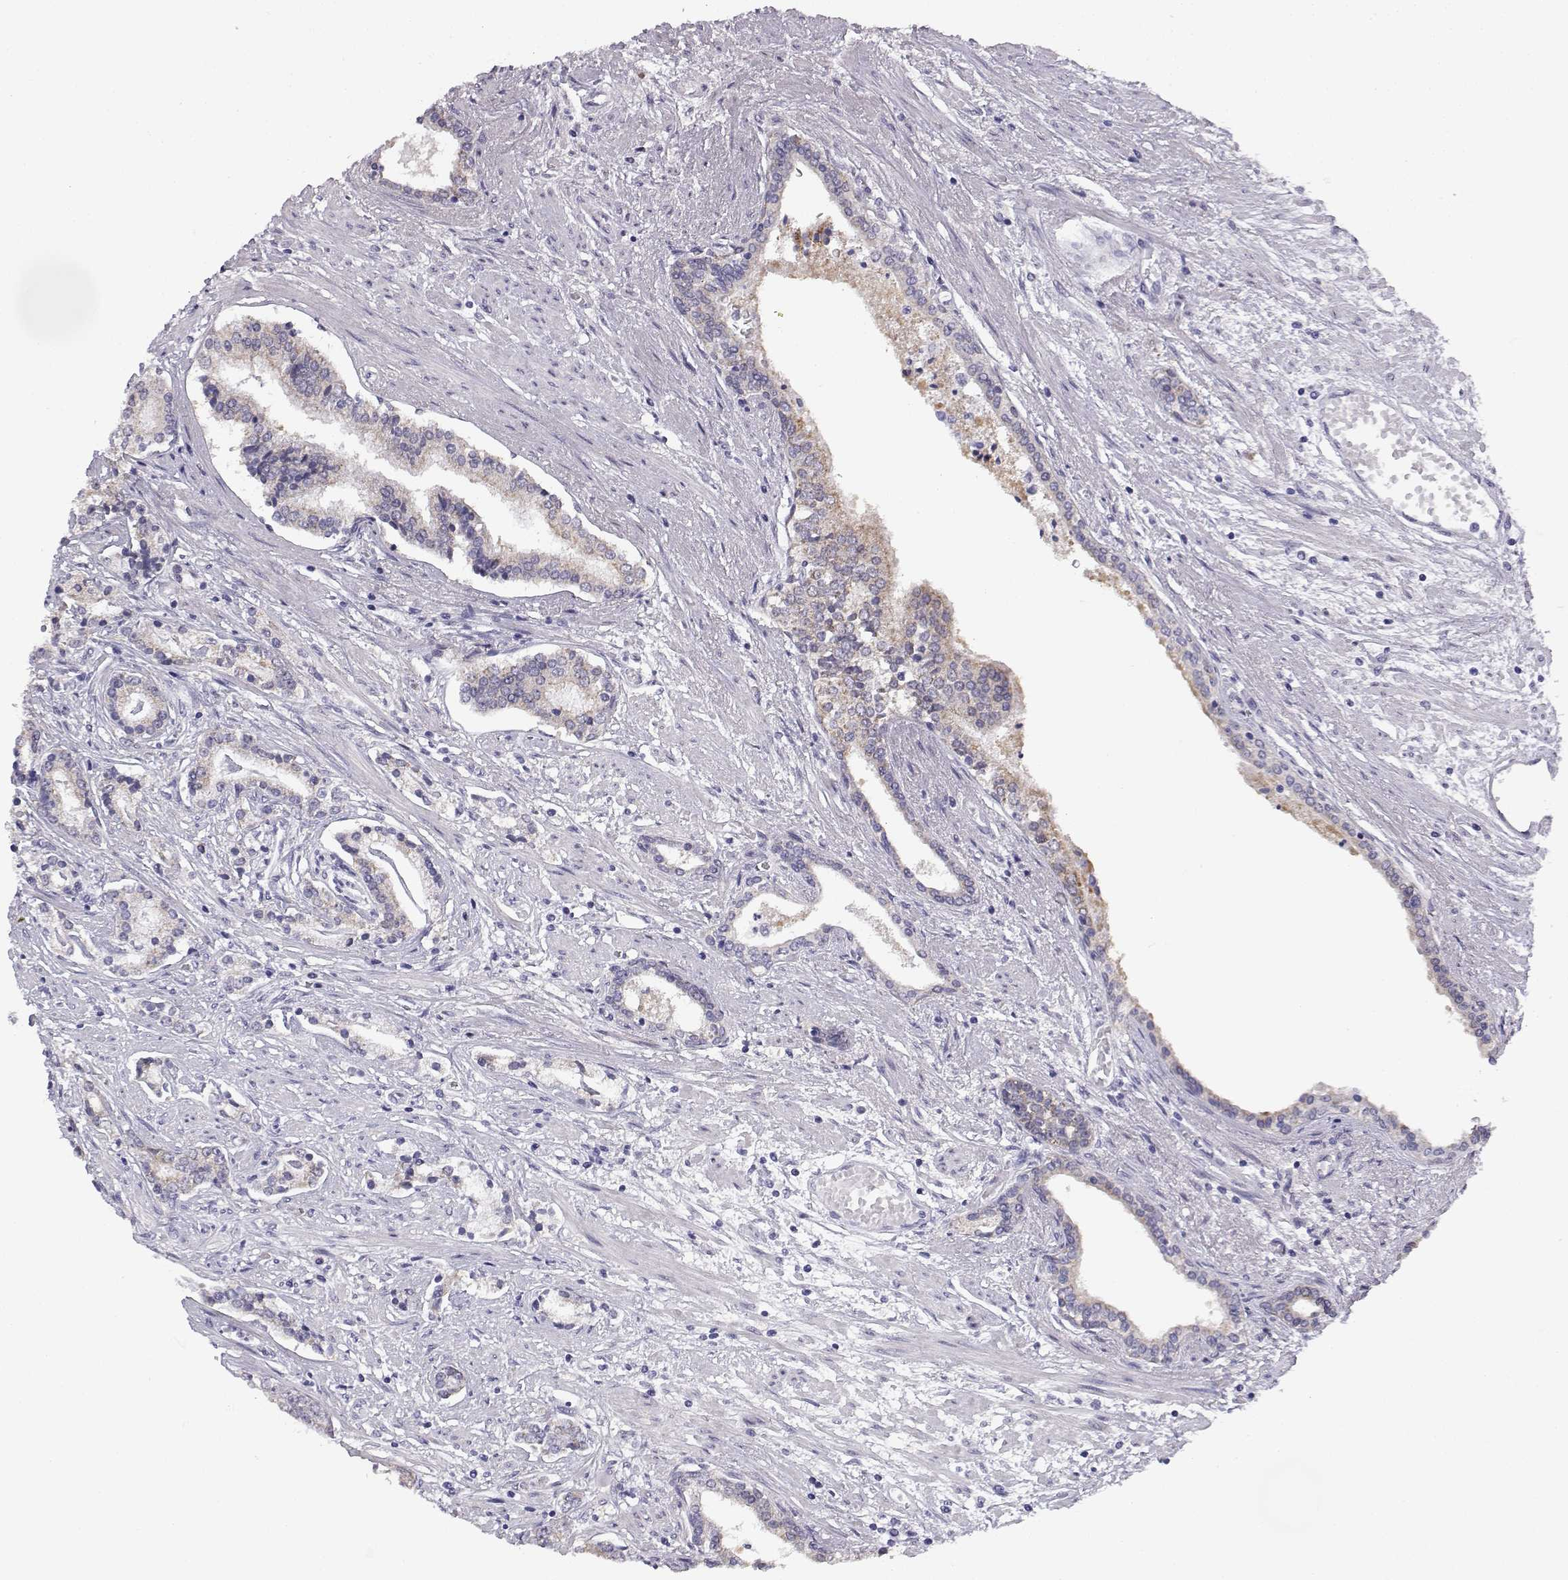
{"staining": {"intensity": "weak", "quantity": "25%-75%", "location": "cytoplasmic/membranous"}, "tissue": "prostate cancer", "cell_type": "Tumor cells", "image_type": "cancer", "snomed": [{"axis": "morphology", "description": "Adenocarcinoma, NOS"}, {"axis": "topography", "description": "Prostate"}], "caption": "Prostate cancer tissue displays weak cytoplasmic/membranous expression in approximately 25%-75% of tumor cells (DAB (3,3'-diaminobenzidine) IHC, brown staining for protein, blue staining for nuclei).", "gene": "KCNMB4", "patient": {"sex": "male", "age": 64}}